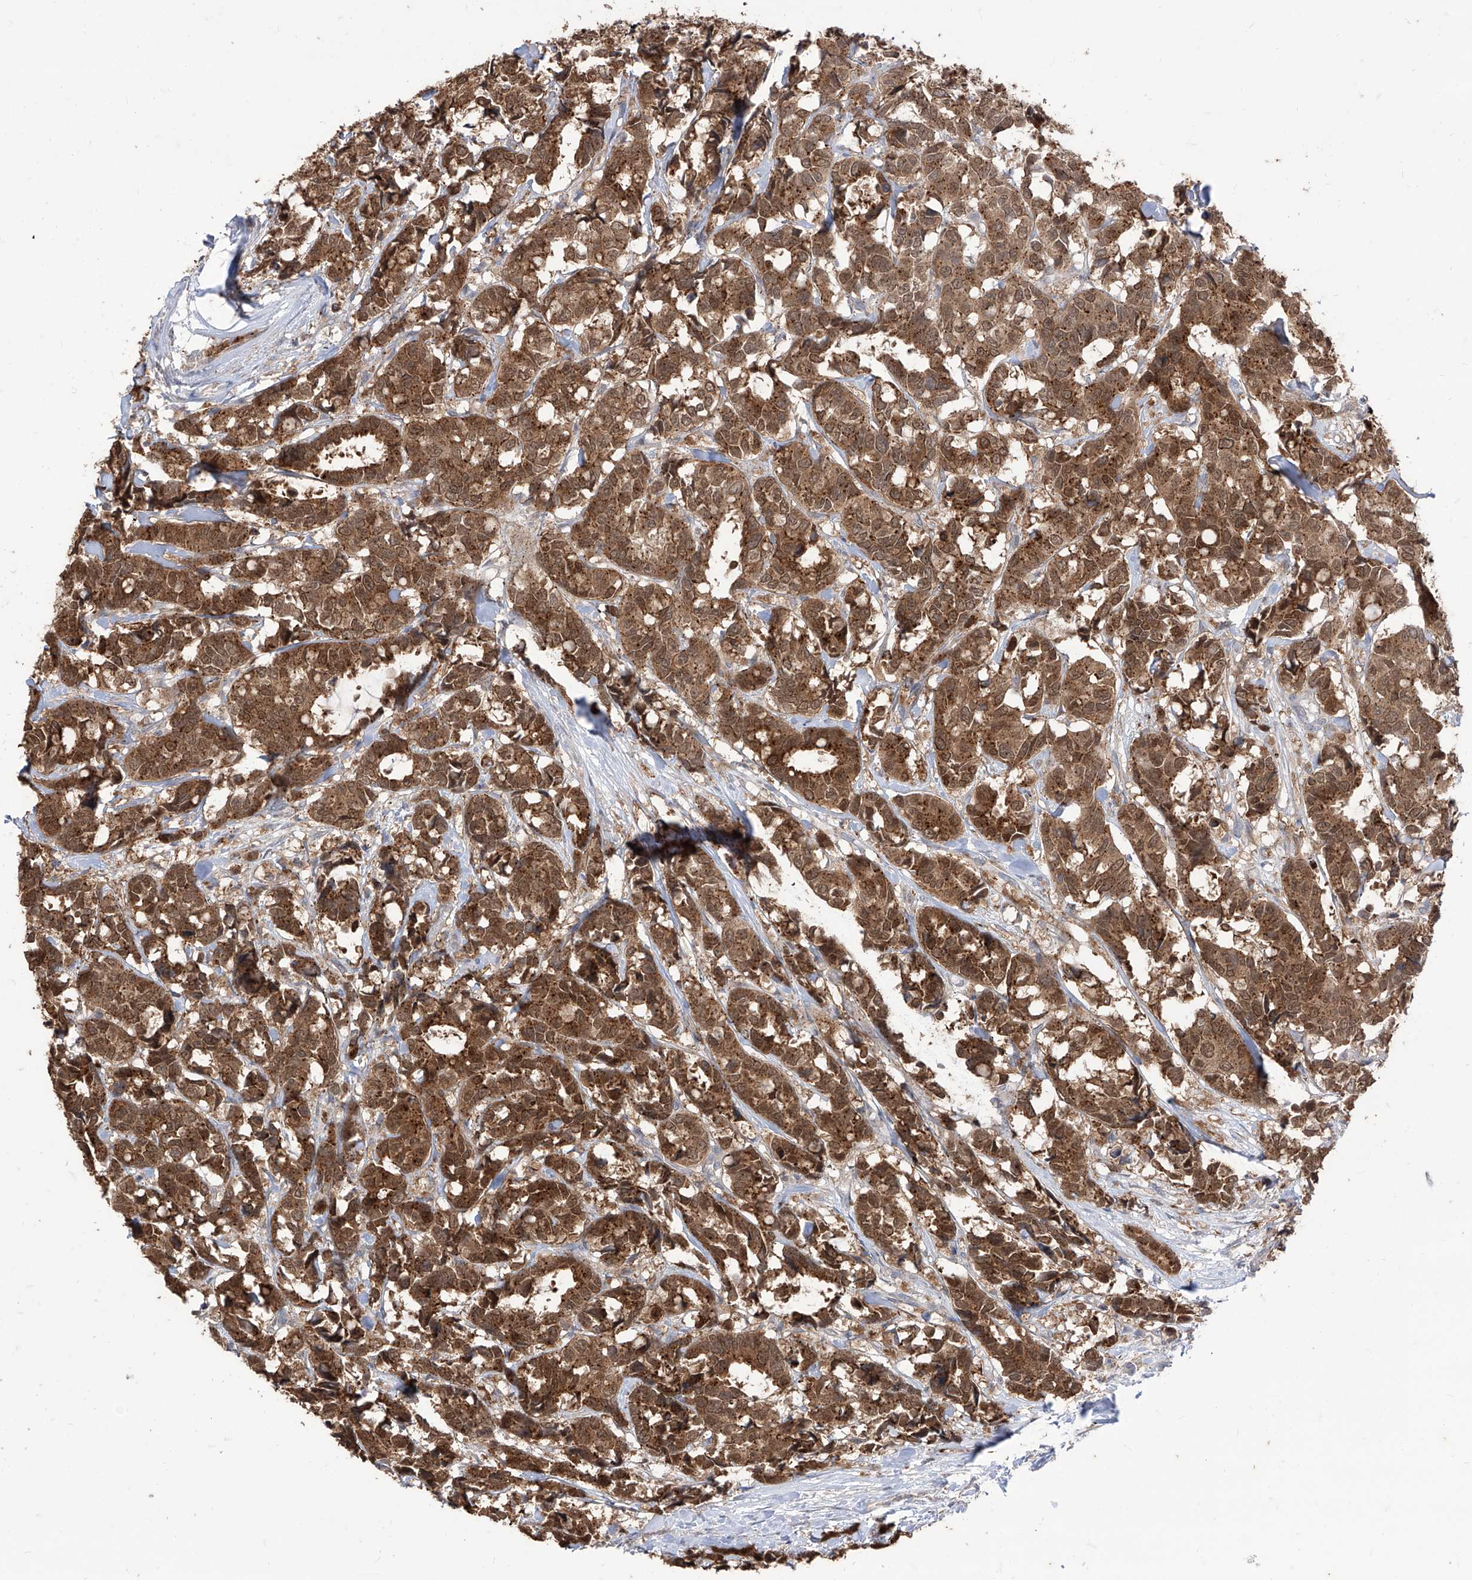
{"staining": {"intensity": "strong", "quantity": ">75%", "location": "cytoplasmic/membranous,nuclear"}, "tissue": "breast cancer", "cell_type": "Tumor cells", "image_type": "cancer", "snomed": [{"axis": "morphology", "description": "Duct carcinoma"}, {"axis": "topography", "description": "Breast"}], "caption": "IHC of human infiltrating ductal carcinoma (breast) demonstrates high levels of strong cytoplasmic/membranous and nuclear expression in about >75% of tumor cells.", "gene": "BROX", "patient": {"sex": "female", "age": 87}}